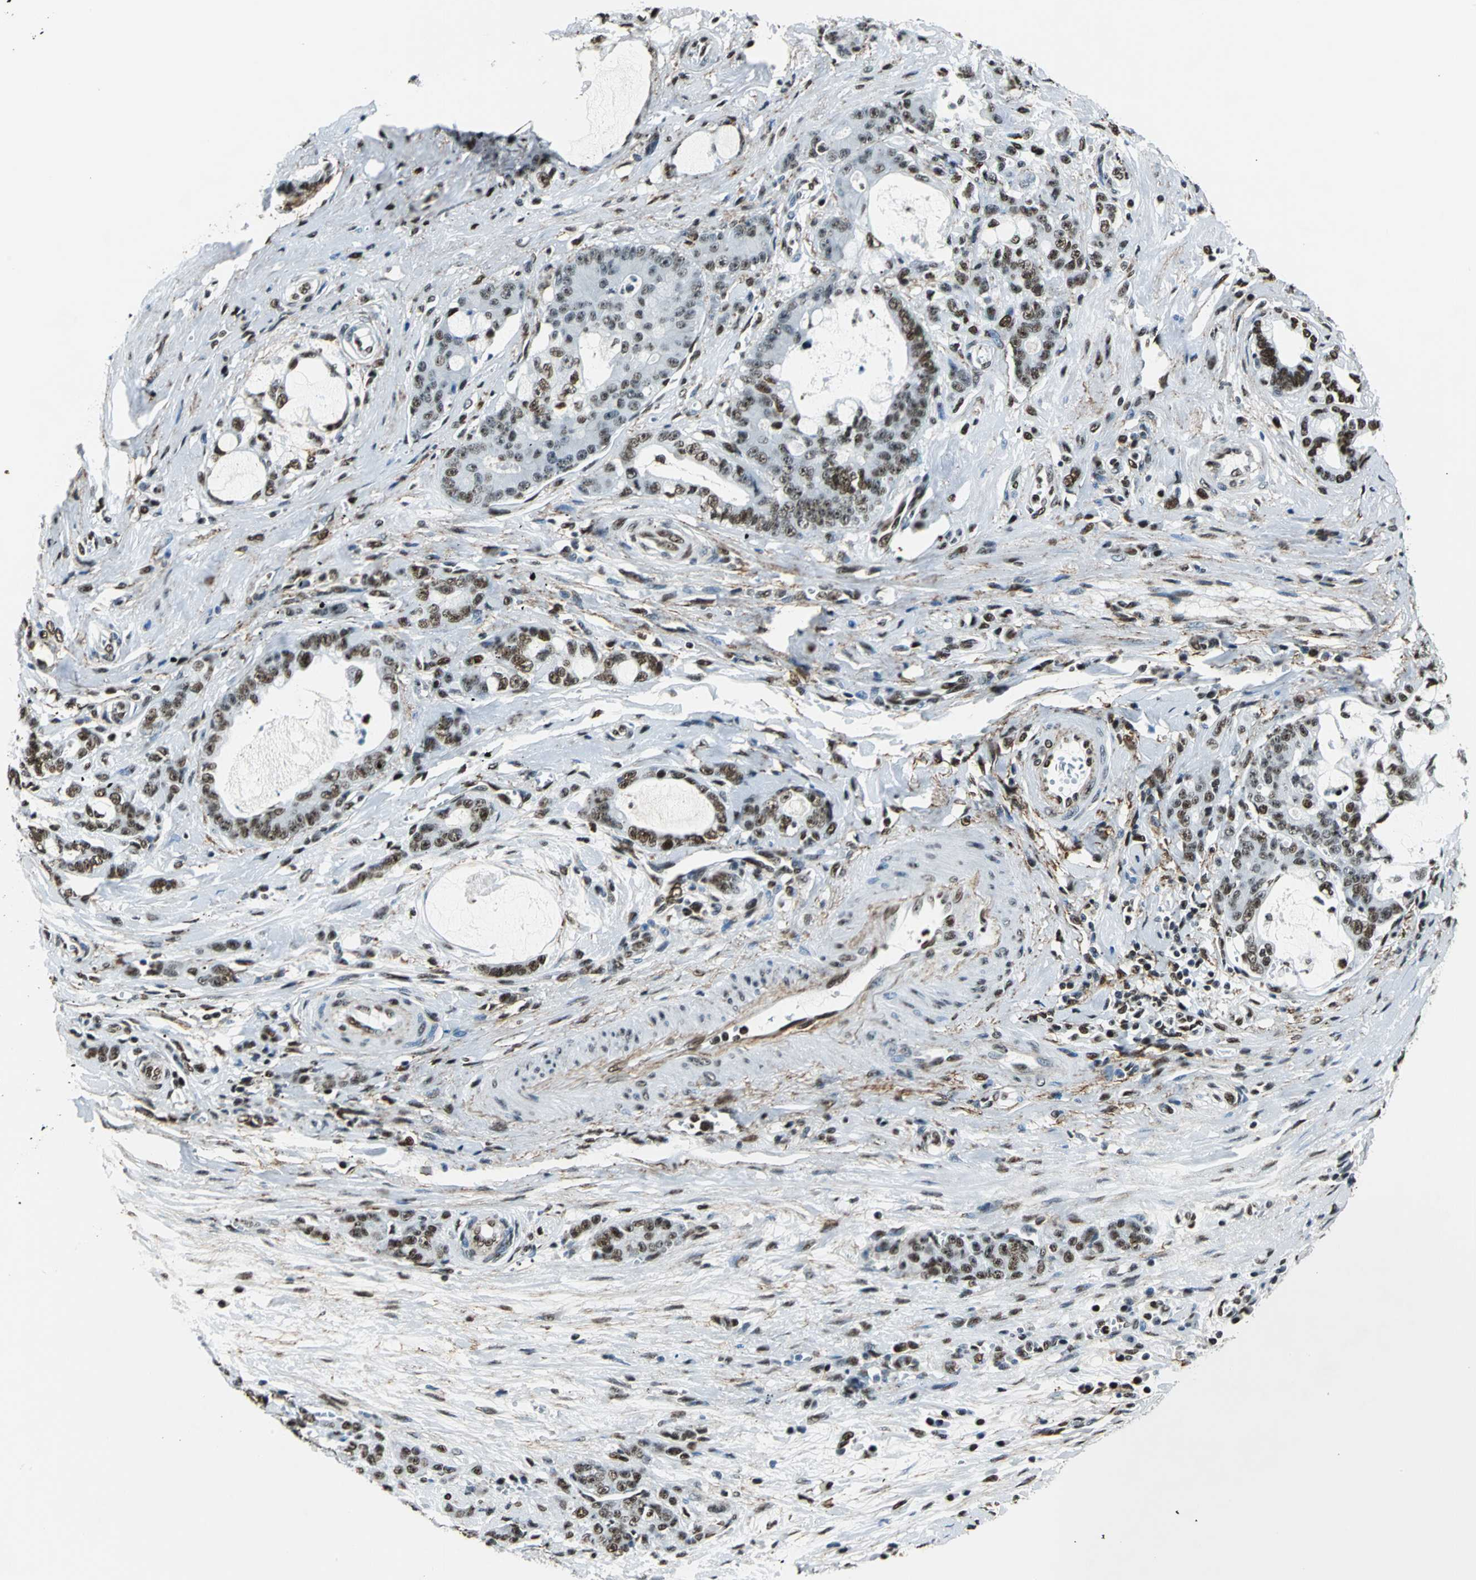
{"staining": {"intensity": "moderate", "quantity": ">75%", "location": "nuclear"}, "tissue": "pancreatic cancer", "cell_type": "Tumor cells", "image_type": "cancer", "snomed": [{"axis": "morphology", "description": "Adenocarcinoma, NOS"}, {"axis": "topography", "description": "Pancreas"}], "caption": "Adenocarcinoma (pancreatic) stained with a brown dye demonstrates moderate nuclear positive positivity in about >75% of tumor cells.", "gene": "APEX1", "patient": {"sex": "female", "age": 73}}